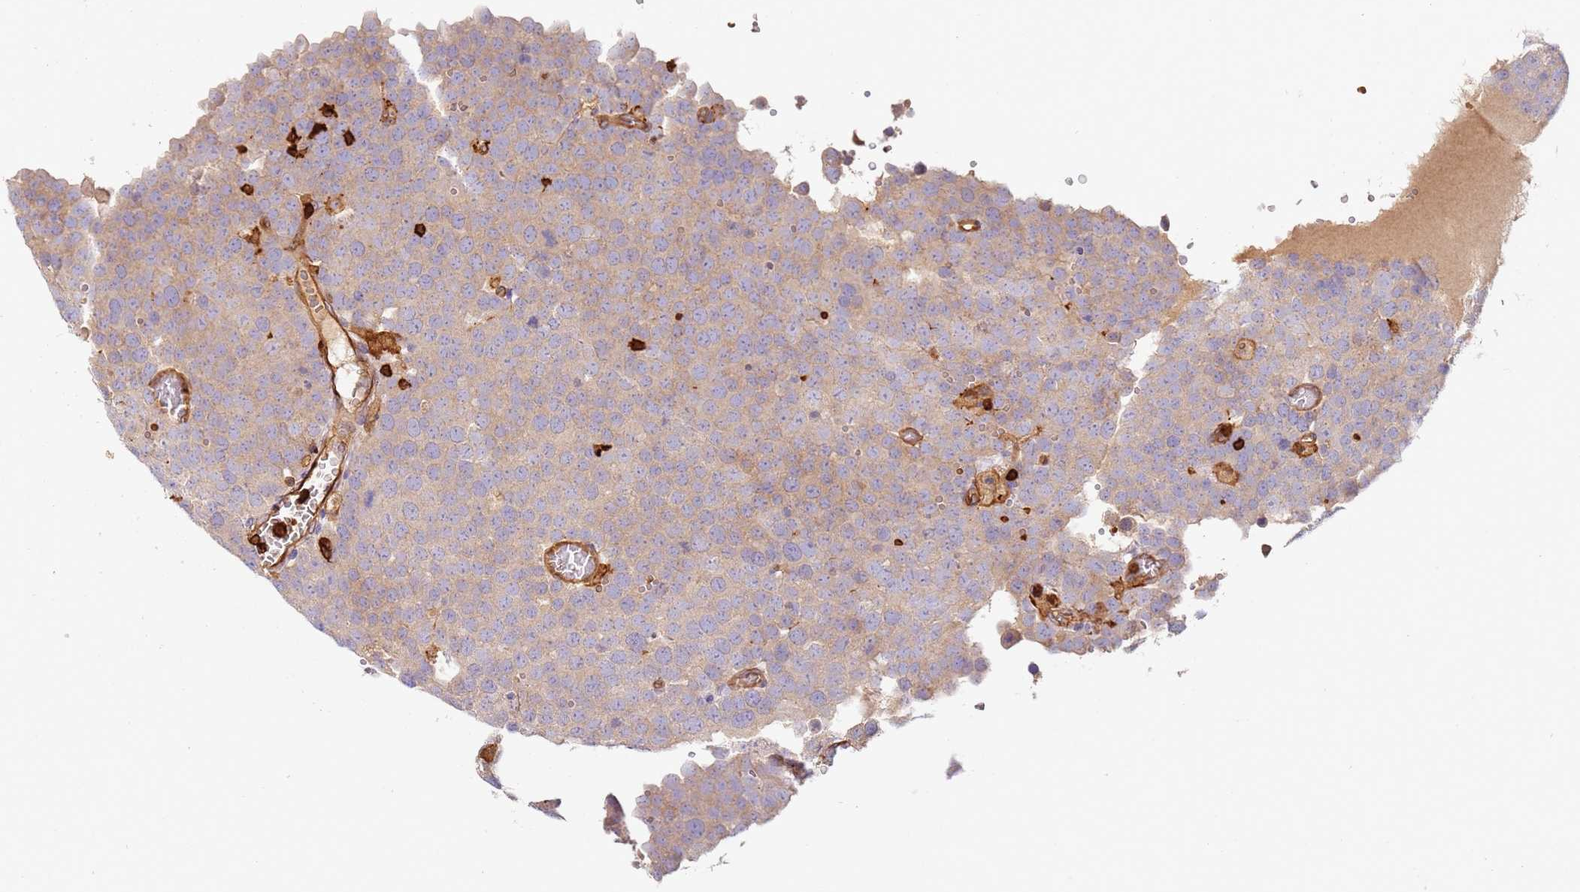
{"staining": {"intensity": "weak", "quantity": "25%-75%", "location": "cytoplasmic/membranous"}, "tissue": "testis cancer", "cell_type": "Tumor cells", "image_type": "cancer", "snomed": [{"axis": "morphology", "description": "Normal tissue, NOS"}, {"axis": "morphology", "description": "Seminoma, NOS"}, {"axis": "topography", "description": "Testis"}], "caption": "Protein expression analysis of human testis cancer reveals weak cytoplasmic/membranous expression in approximately 25%-75% of tumor cells.", "gene": "OR6P1", "patient": {"sex": "male", "age": 71}}